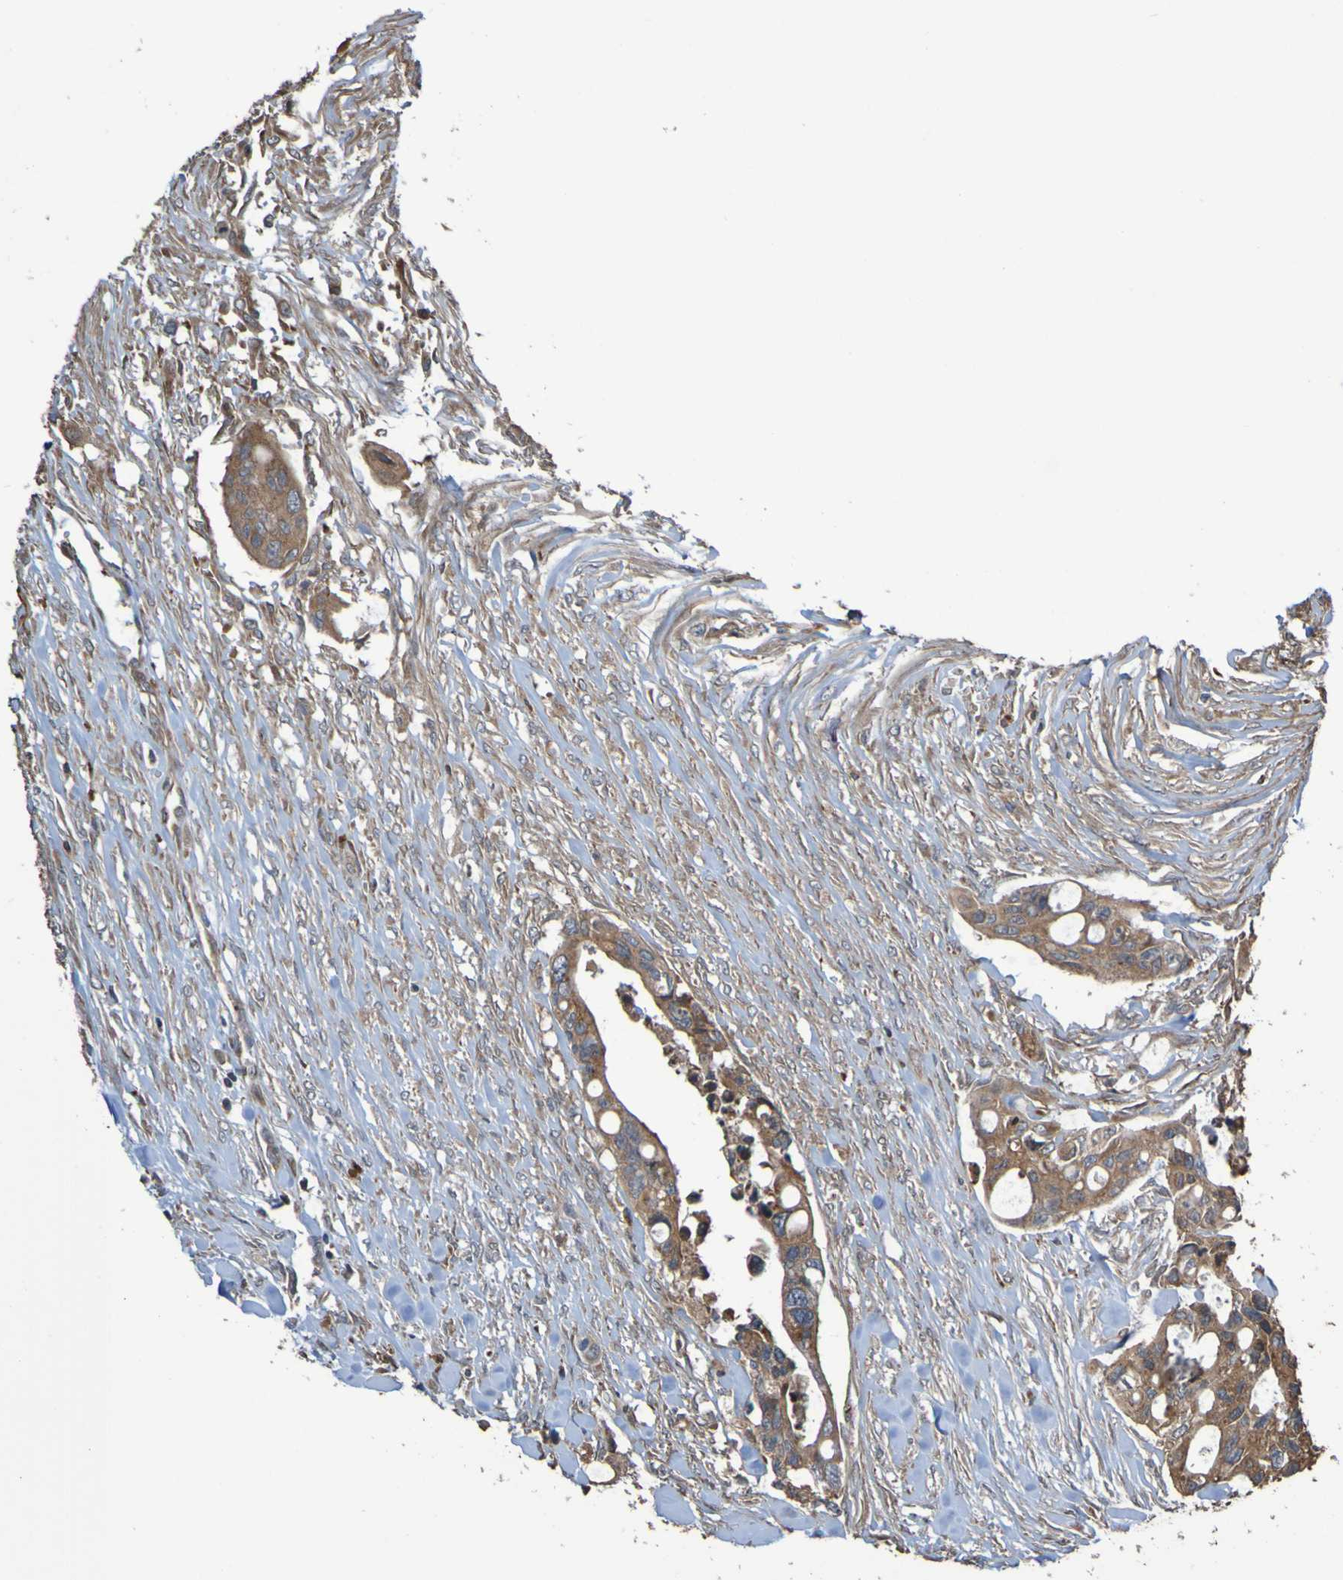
{"staining": {"intensity": "moderate", "quantity": ">75%", "location": "cytoplasmic/membranous"}, "tissue": "colorectal cancer", "cell_type": "Tumor cells", "image_type": "cancer", "snomed": [{"axis": "morphology", "description": "Adenocarcinoma, NOS"}, {"axis": "topography", "description": "Colon"}], "caption": "Colorectal adenocarcinoma stained for a protein (brown) exhibits moderate cytoplasmic/membranous positive expression in about >75% of tumor cells.", "gene": "UCN", "patient": {"sex": "female", "age": 57}}